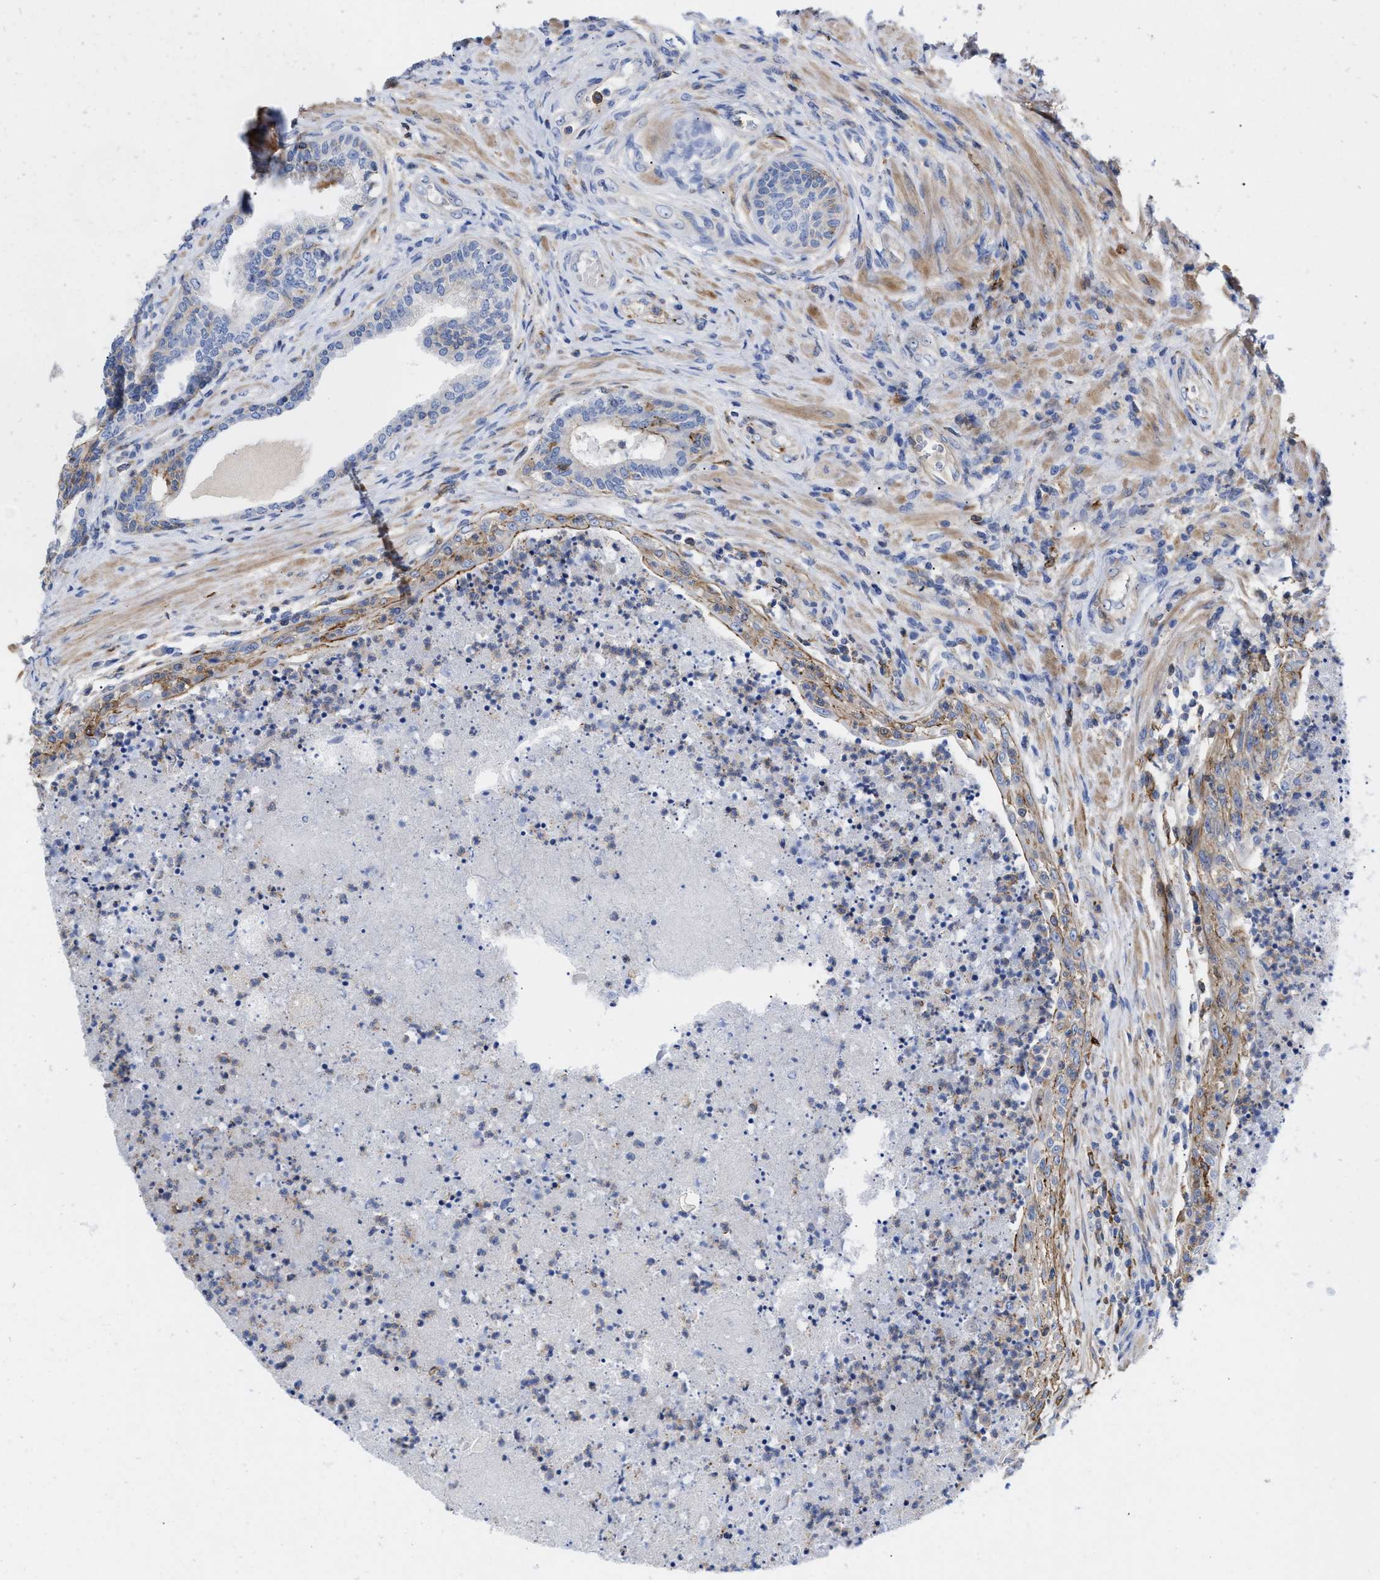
{"staining": {"intensity": "negative", "quantity": "none", "location": "none"}, "tissue": "prostate", "cell_type": "Glandular cells", "image_type": "normal", "snomed": [{"axis": "morphology", "description": "Normal tissue, NOS"}, {"axis": "topography", "description": "Prostate"}], "caption": "There is no significant positivity in glandular cells of prostate. The staining is performed using DAB brown chromogen with nuclei counter-stained in using hematoxylin.", "gene": "HS3ST5", "patient": {"sex": "male", "age": 76}}